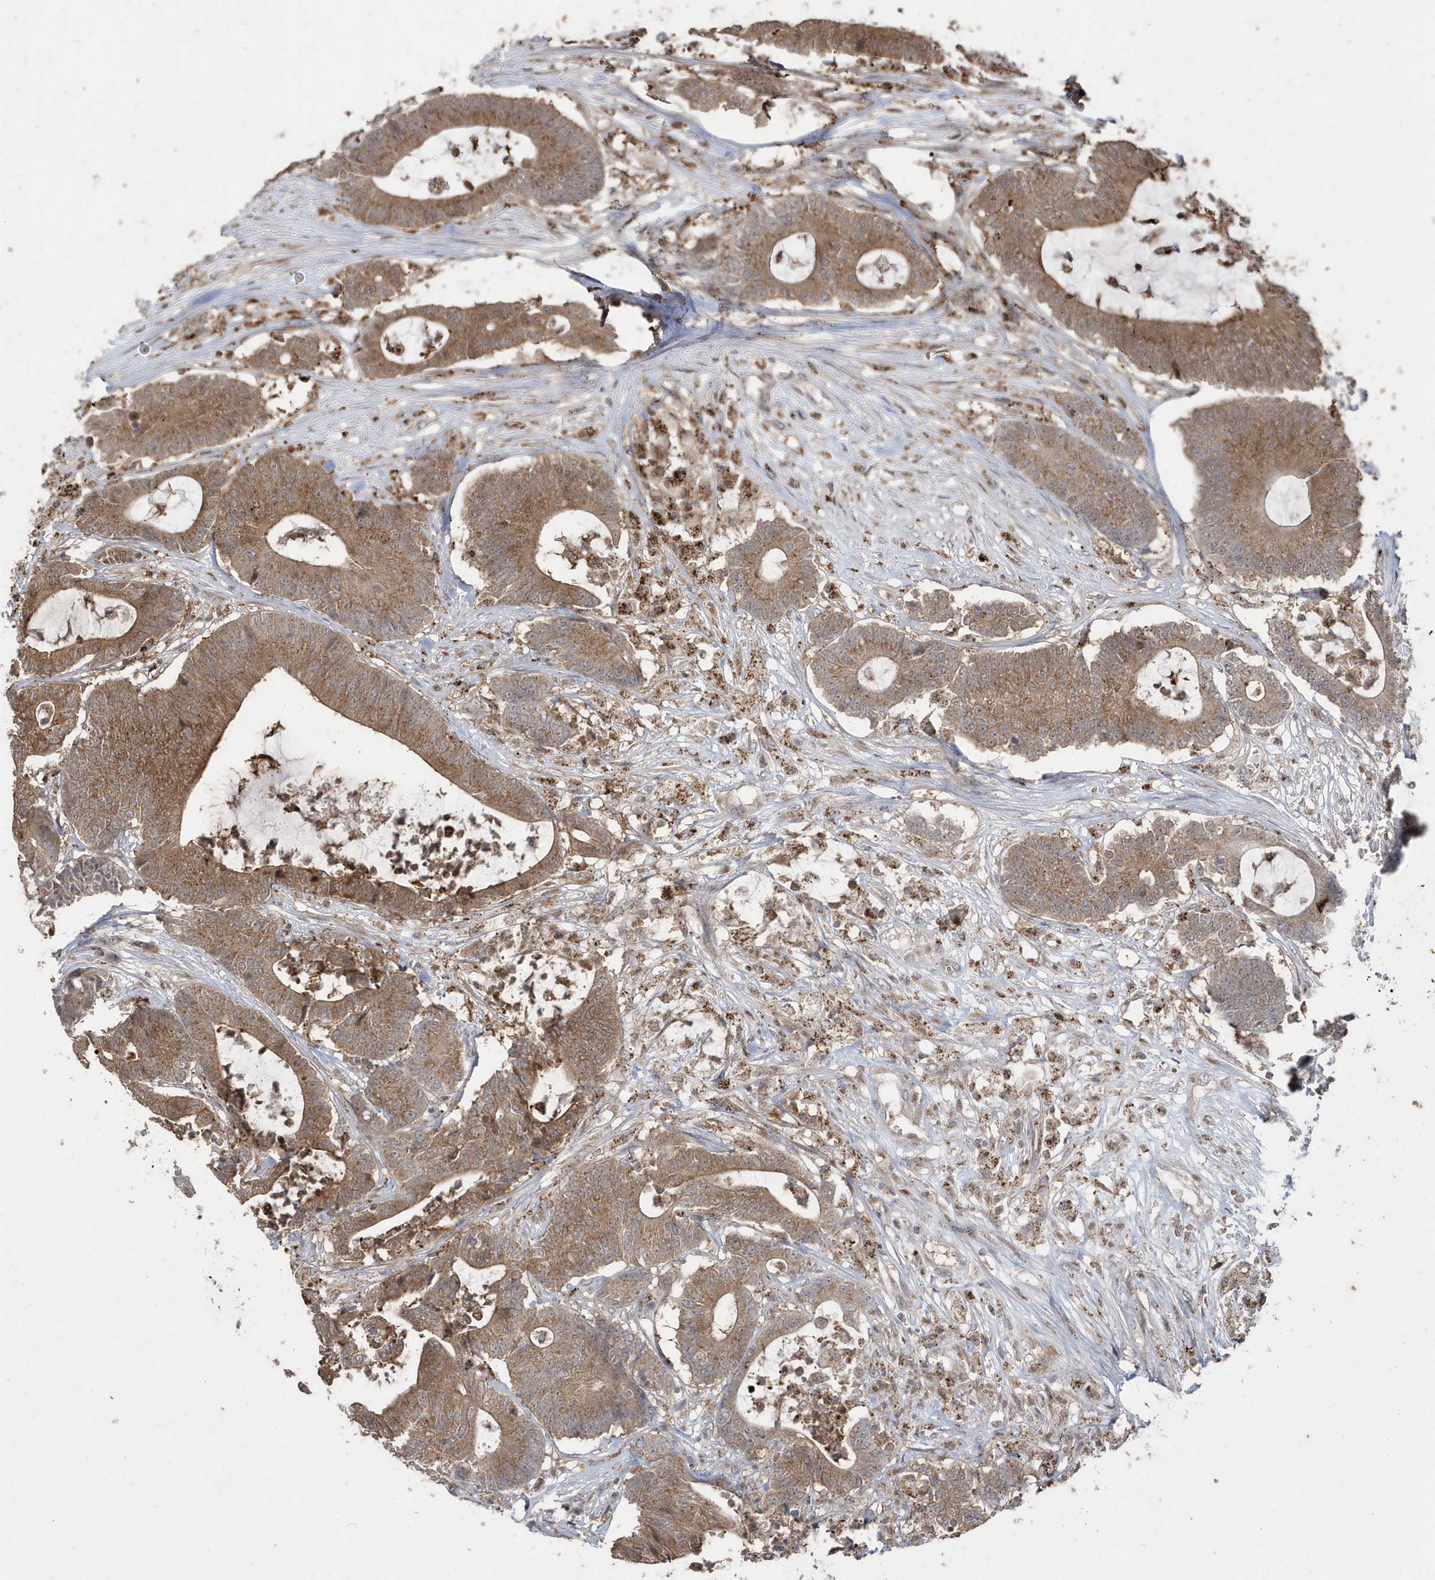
{"staining": {"intensity": "moderate", "quantity": ">75%", "location": "cytoplasmic/membranous"}, "tissue": "colorectal cancer", "cell_type": "Tumor cells", "image_type": "cancer", "snomed": [{"axis": "morphology", "description": "Adenocarcinoma, NOS"}, {"axis": "topography", "description": "Colon"}], "caption": "Immunohistochemical staining of colorectal adenocarcinoma displays medium levels of moderate cytoplasmic/membranous protein expression in approximately >75% of tumor cells. (DAB = brown stain, brightfield microscopy at high magnification).", "gene": "GEMIN6", "patient": {"sex": "female", "age": 84}}